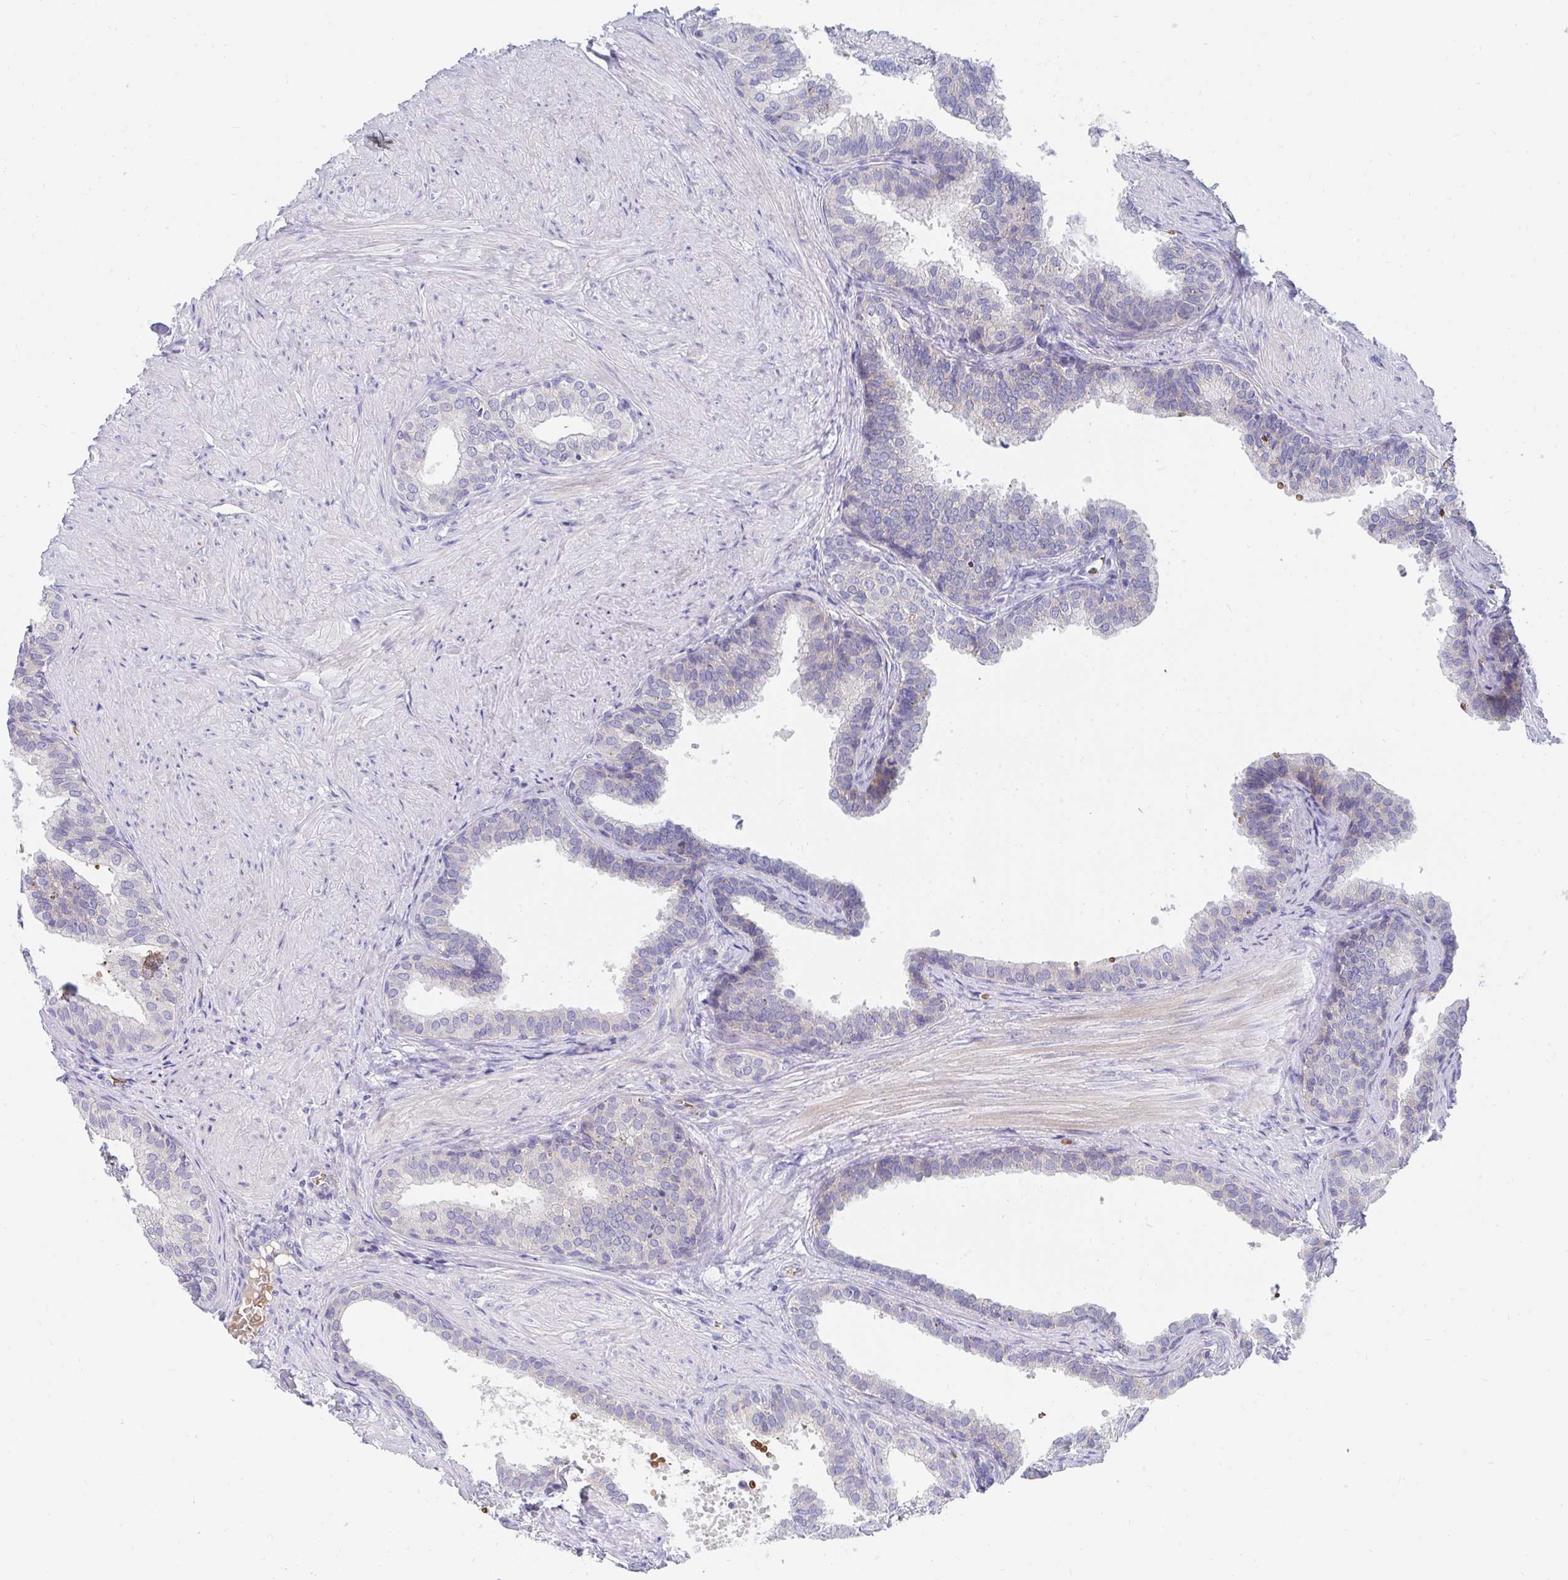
{"staining": {"intensity": "negative", "quantity": "none", "location": "none"}, "tissue": "prostate", "cell_type": "Glandular cells", "image_type": "normal", "snomed": [{"axis": "morphology", "description": "Normal tissue, NOS"}, {"axis": "topography", "description": "Prostate"}, {"axis": "topography", "description": "Peripheral nerve tissue"}], "caption": "Glandular cells show no significant staining in benign prostate.", "gene": "MROH2B", "patient": {"sex": "male", "age": 55}}